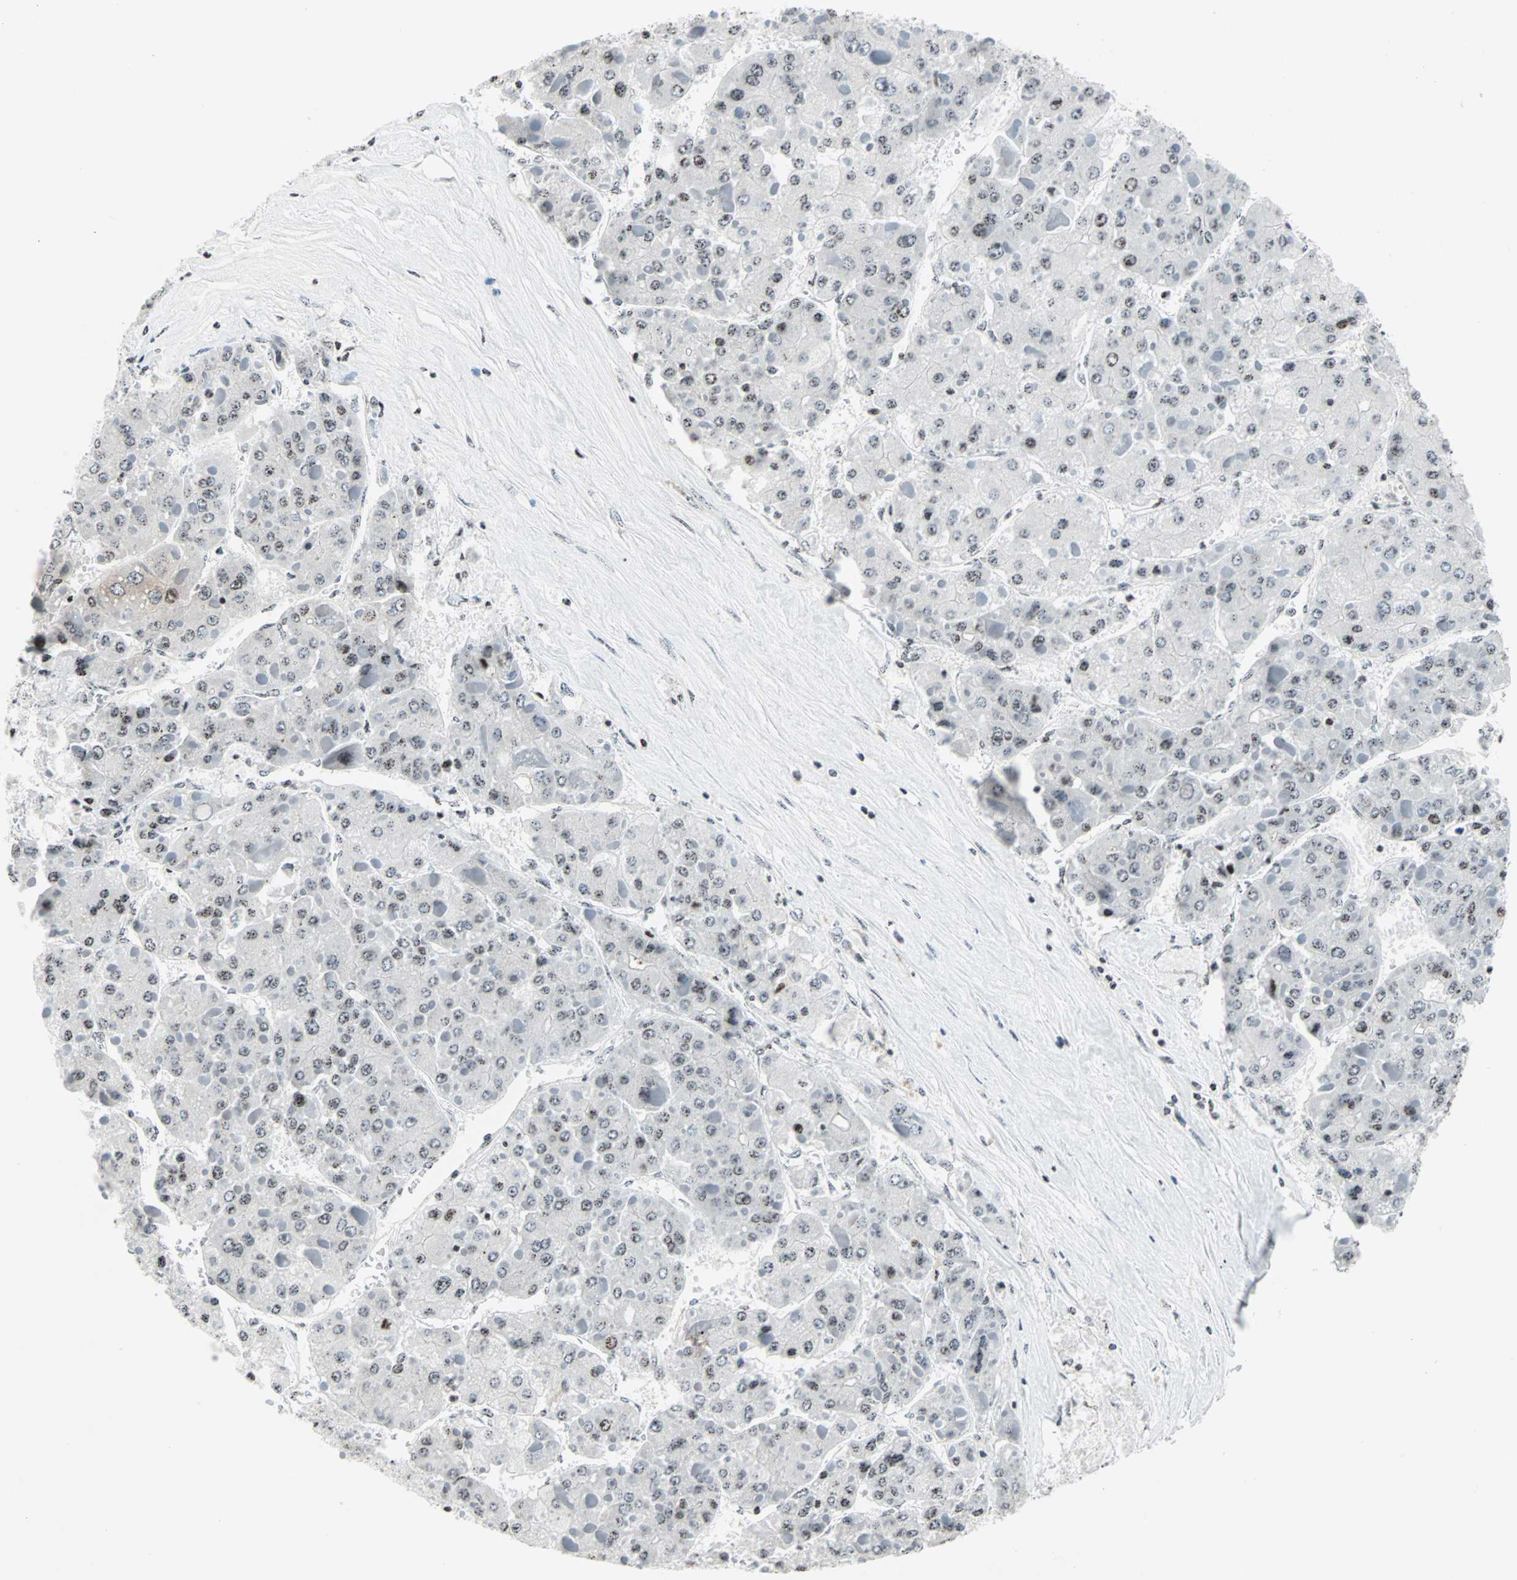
{"staining": {"intensity": "weak", "quantity": ">75%", "location": "nuclear"}, "tissue": "liver cancer", "cell_type": "Tumor cells", "image_type": "cancer", "snomed": [{"axis": "morphology", "description": "Carcinoma, Hepatocellular, NOS"}, {"axis": "topography", "description": "Liver"}], "caption": "Human liver hepatocellular carcinoma stained for a protein (brown) demonstrates weak nuclear positive staining in about >75% of tumor cells.", "gene": "CENPA", "patient": {"sex": "female", "age": 73}}